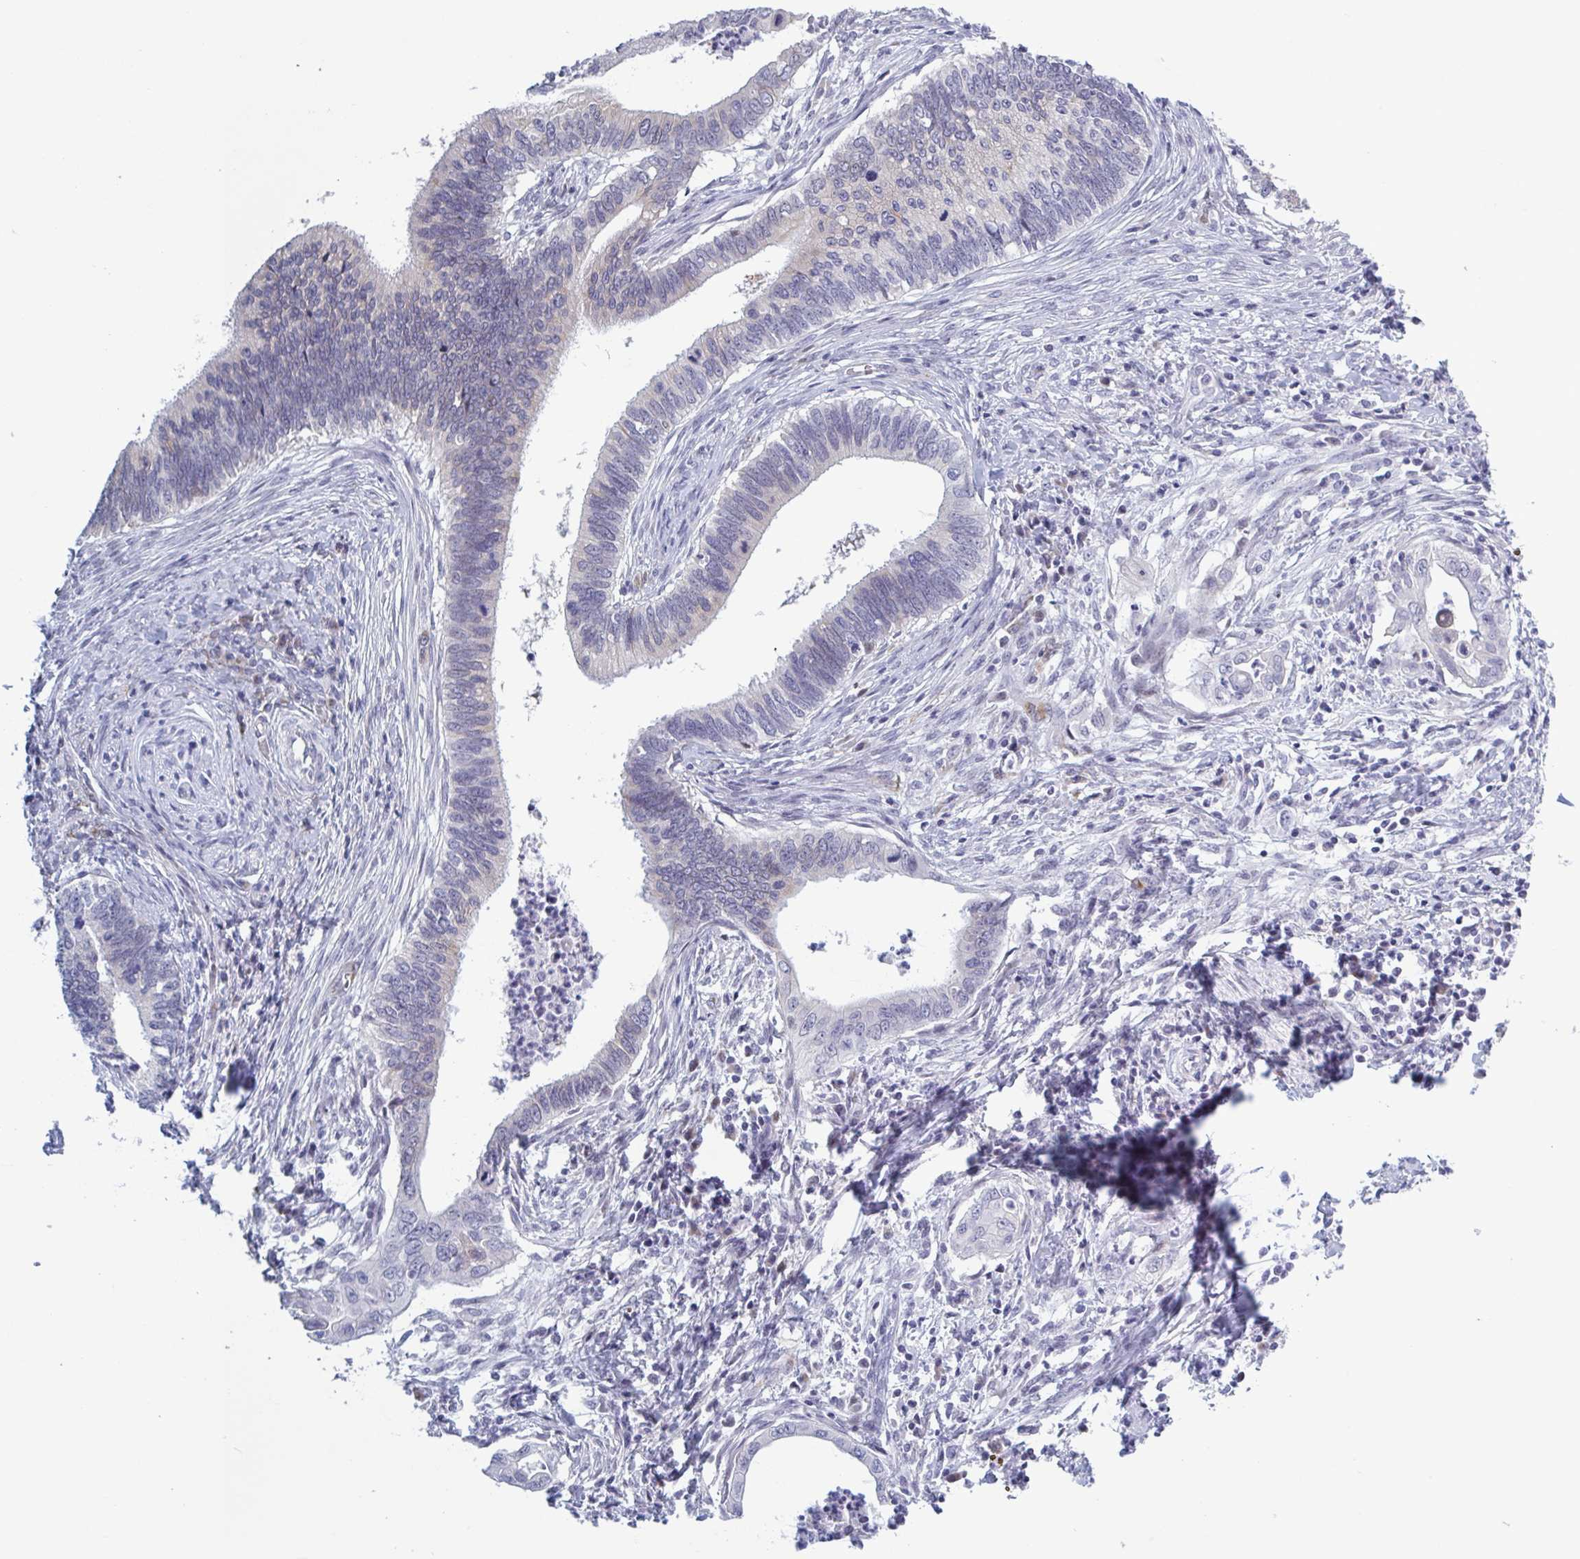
{"staining": {"intensity": "weak", "quantity": "<25%", "location": "cytoplasmic/membranous"}, "tissue": "cervical cancer", "cell_type": "Tumor cells", "image_type": "cancer", "snomed": [{"axis": "morphology", "description": "Adenocarcinoma, NOS"}, {"axis": "topography", "description": "Cervix"}], "caption": "High power microscopy histopathology image of an IHC photomicrograph of cervical adenocarcinoma, revealing no significant staining in tumor cells.", "gene": "HSD11B2", "patient": {"sex": "female", "age": 42}}